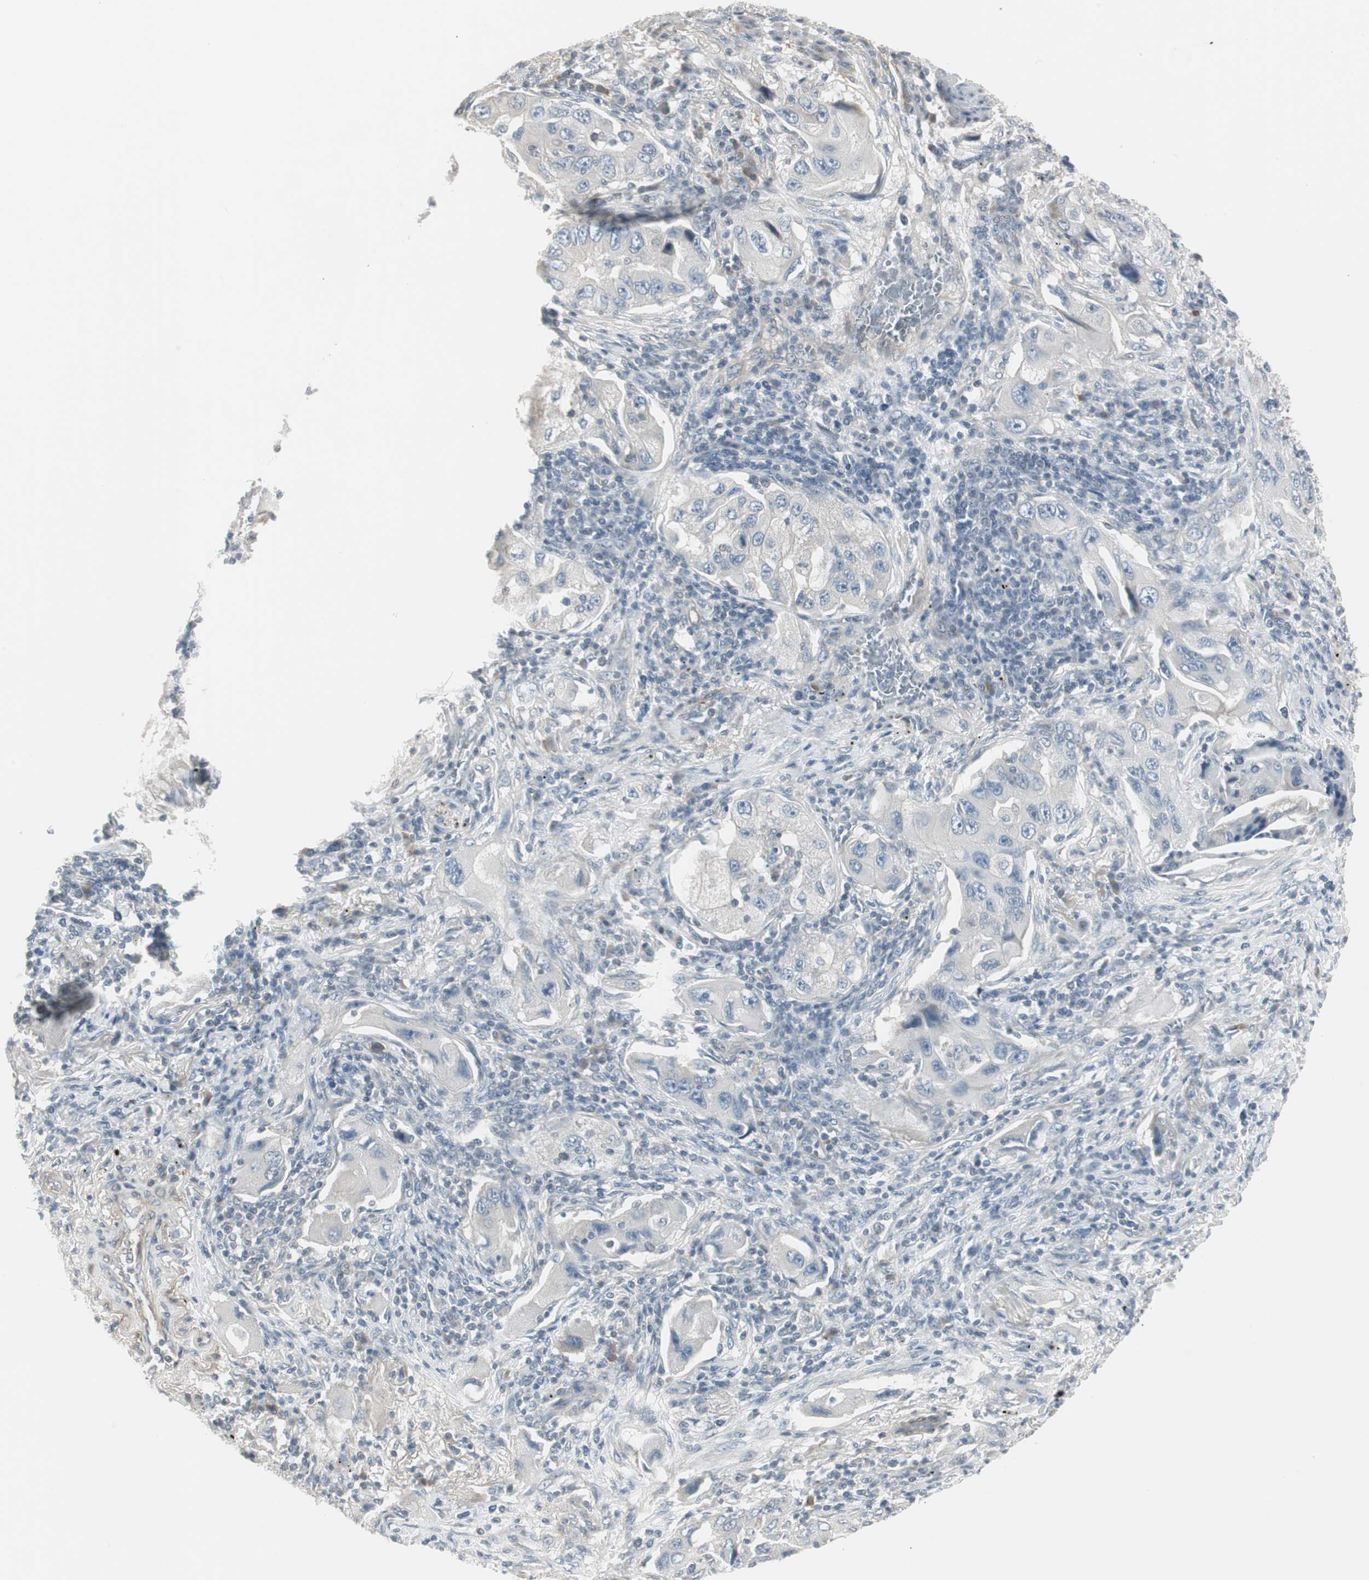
{"staining": {"intensity": "negative", "quantity": "none", "location": "none"}, "tissue": "lung cancer", "cell_type": "Tumor cells", "image_type": "cancer", "snomed": [{"axis": "morphology", "description": "Adenocarcinoma, NOS"}, {"axis": "topography", "description": "Lung"}], "caption": "A micrograph of adenocarcinoma (lung) stained for a protein exhibits no brown staining in tumor cells.", "gene": "DMPK", "patient": {"sex": "female", "age": 65}}